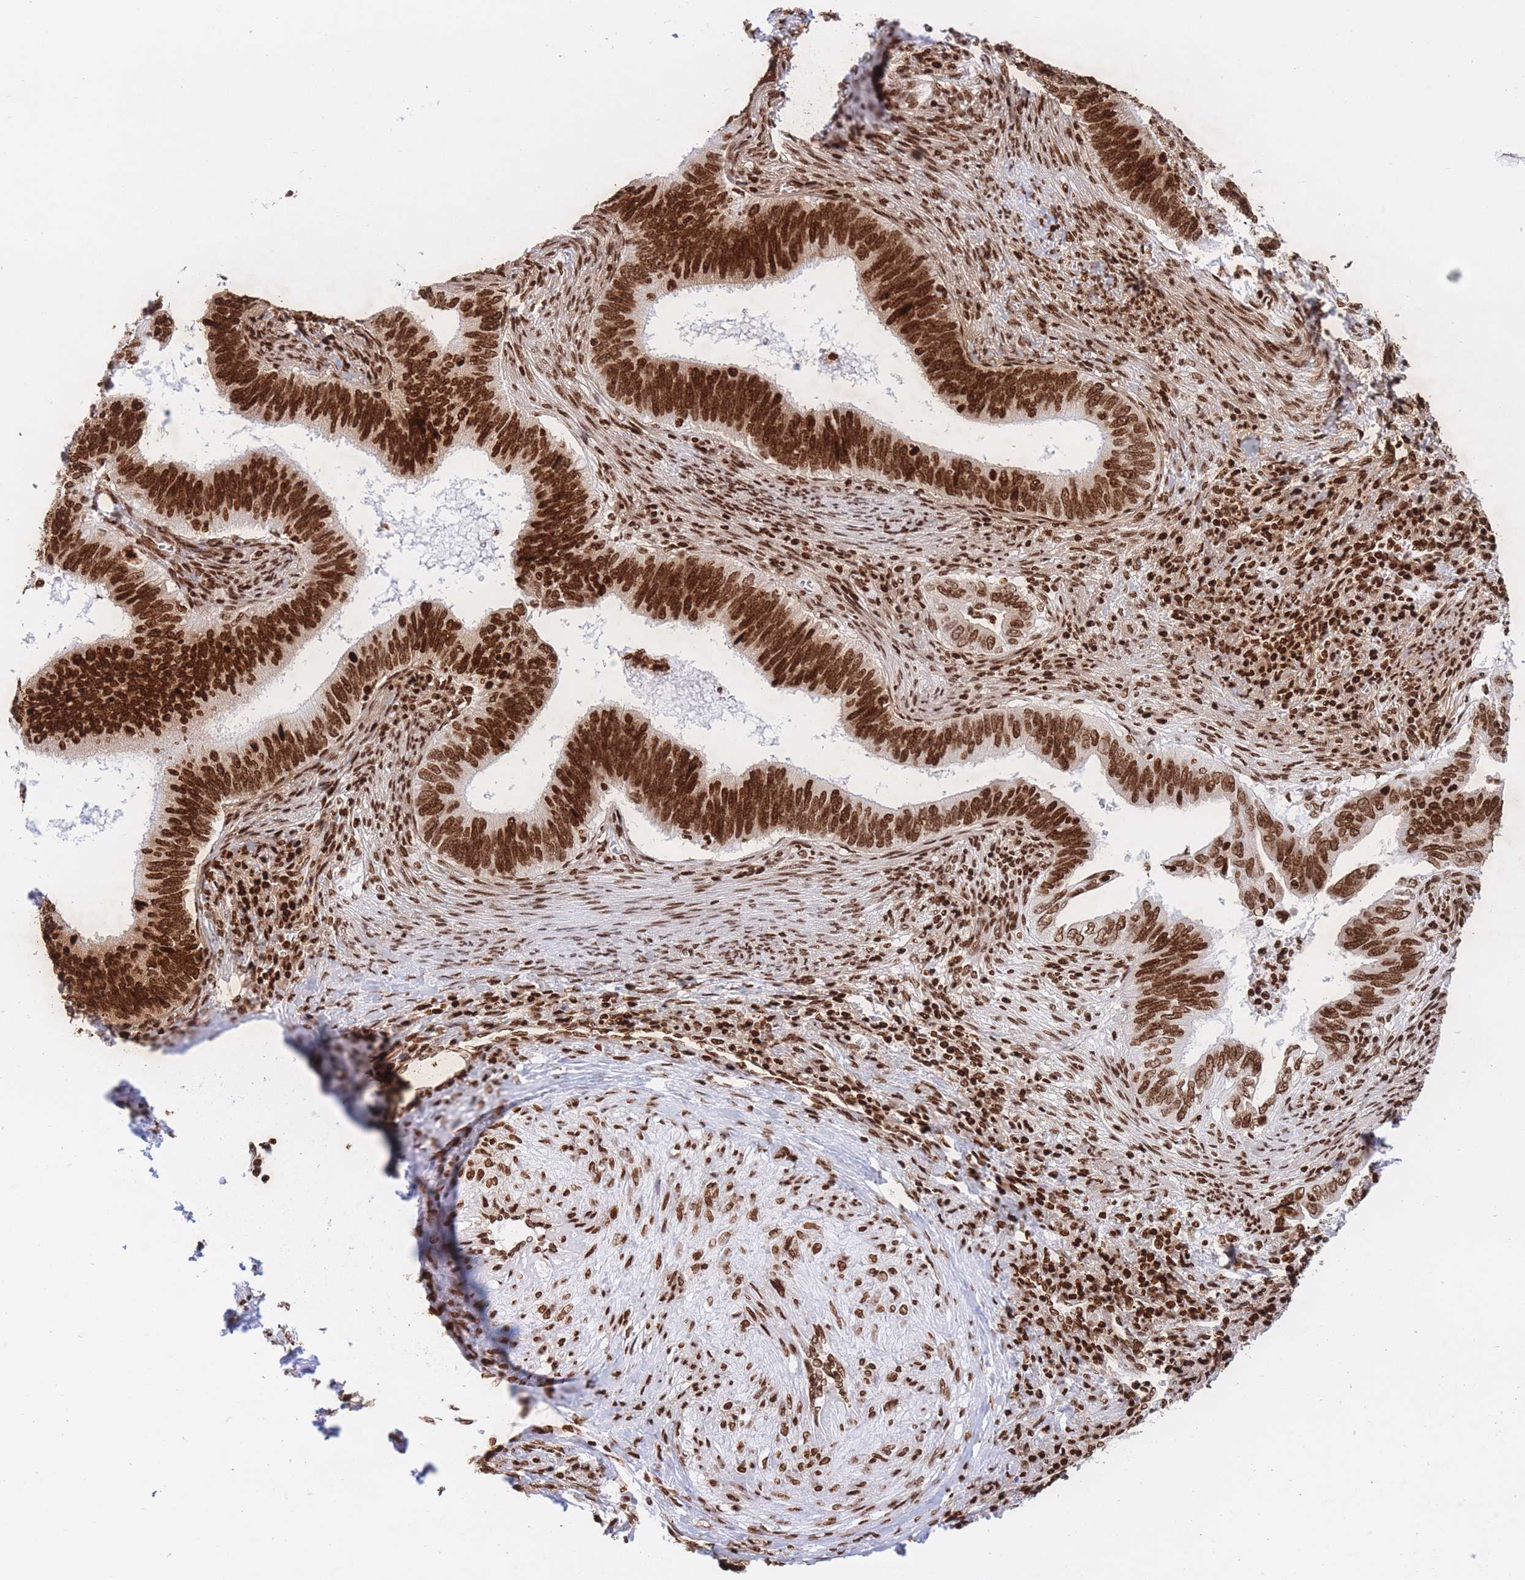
{"staining": {"intensity": "strong", "quantity": ">75%", "location": "nuclear"}, "tissue": "cervical cancer", "cell_type": "Tumor cells", "image_type": "cancer", "snomed": [{"axis": "morphology", "description": "Adenocarcinoma, NOS"}, {"axis": "topography", "description": "Cervix"}], "caption": "Immunohistochemistry (IHC) photomicrograph of human cervical cancer (adenocarcinoma) stained for a protein (brown), which displays high levels of strong nuclear positivity in approximately >75% of tumor cells.", "gene": "H2BC11", "patient": {"sex": "female", "age": 42}}